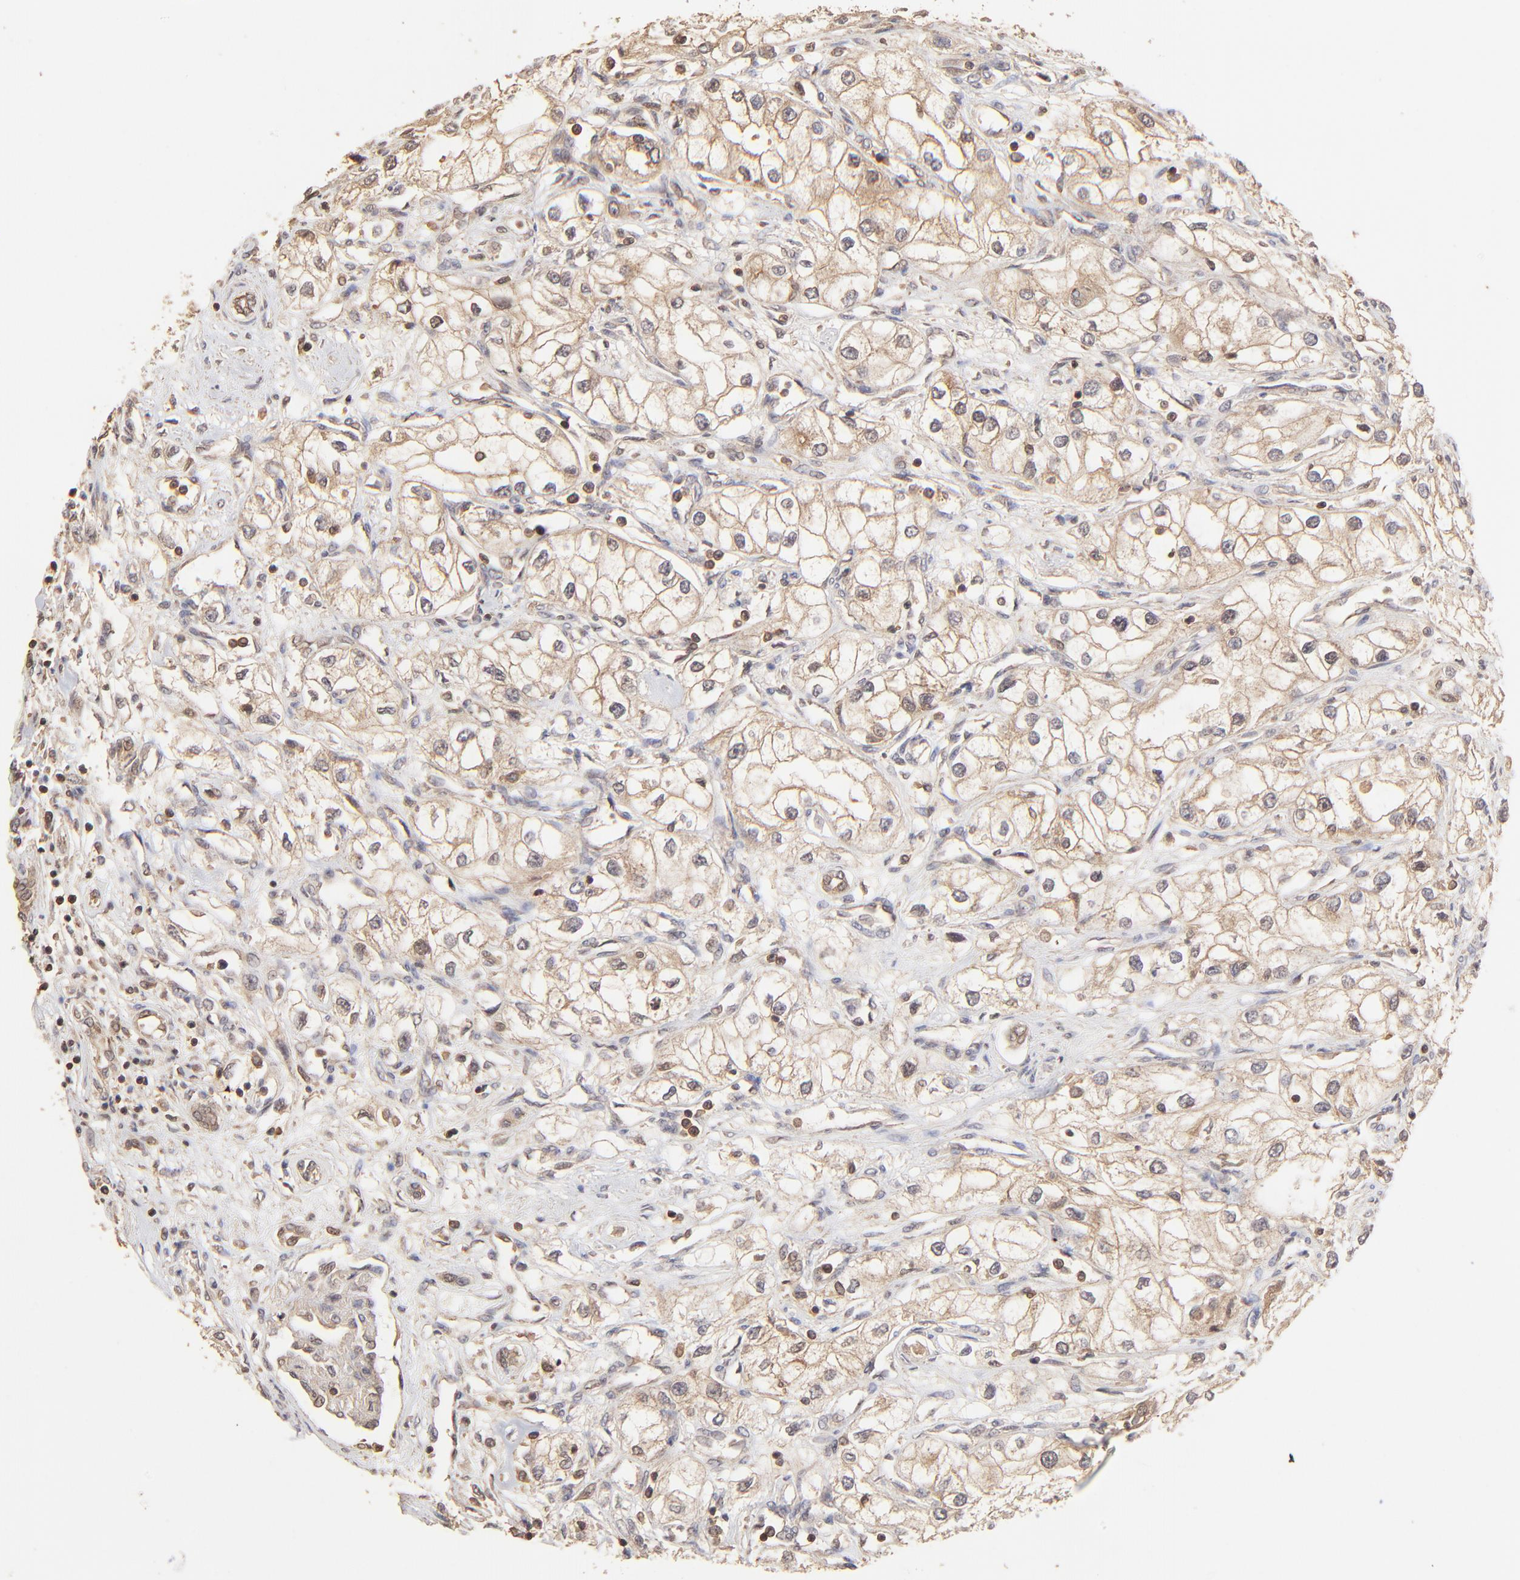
{"staining": {"intensity": "moderate", "quantity": ">75%", "location": "cytoplasmic/membranous"}, "tissue": "renal cancer", "cell_type": "Tumor cells", "image_type": "cancer", "snomed": [{"axis": "morphology", "description": "Adenocarcinoma, NOS"}, {"axis": "topography", "description": "Kidney"}], "caption": "An image of renal adenocarcinoma stained for a protein reveals moderate cytoplasmic/membranous brown staining in tumor cells.", "gene": "STON2", "patient": {"sex": "male", "age": 57}}